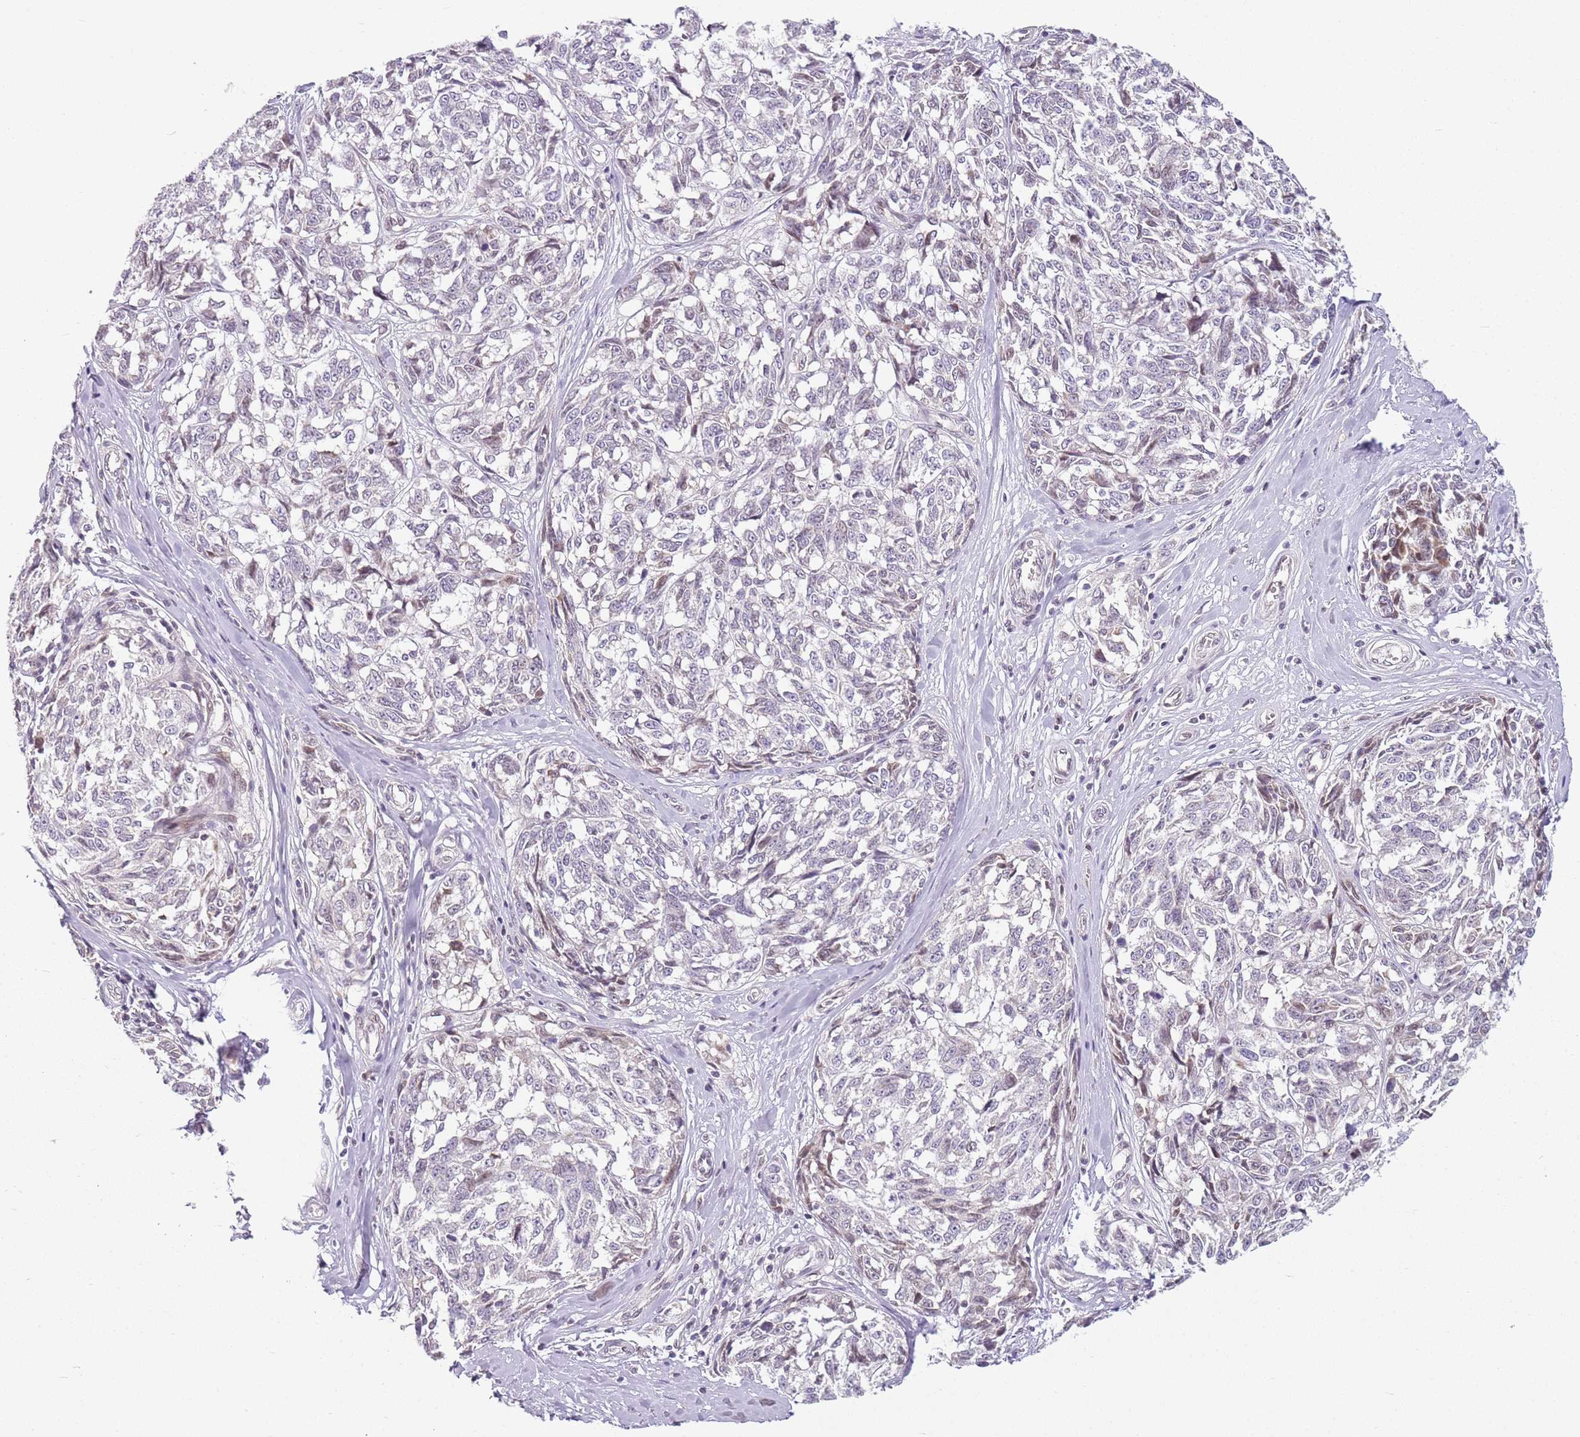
{"staining": {"intensity": "negative", "quantity": "none", "location": "none"}, "tissue": "melanoma", "cell_type": "Tumor cells", "image_type": "cancer", "snomed": [{"axis": "morphology", "description": "Normal tissue, NOS"}, {"axis": "morphology", "description": "Malignant melanoma, NOS"}, {"axis": "topography", "description": "Skin"}], "caption": "Immunohistochemistry of melanoma reveals no staining in tumor cells. (Brightfield microscopy of DAB (3,3'-diaminobenzidine) IHC at high magnification).", "gene": "DEFB116", "patient": {"sex": "female", "age": 64}}